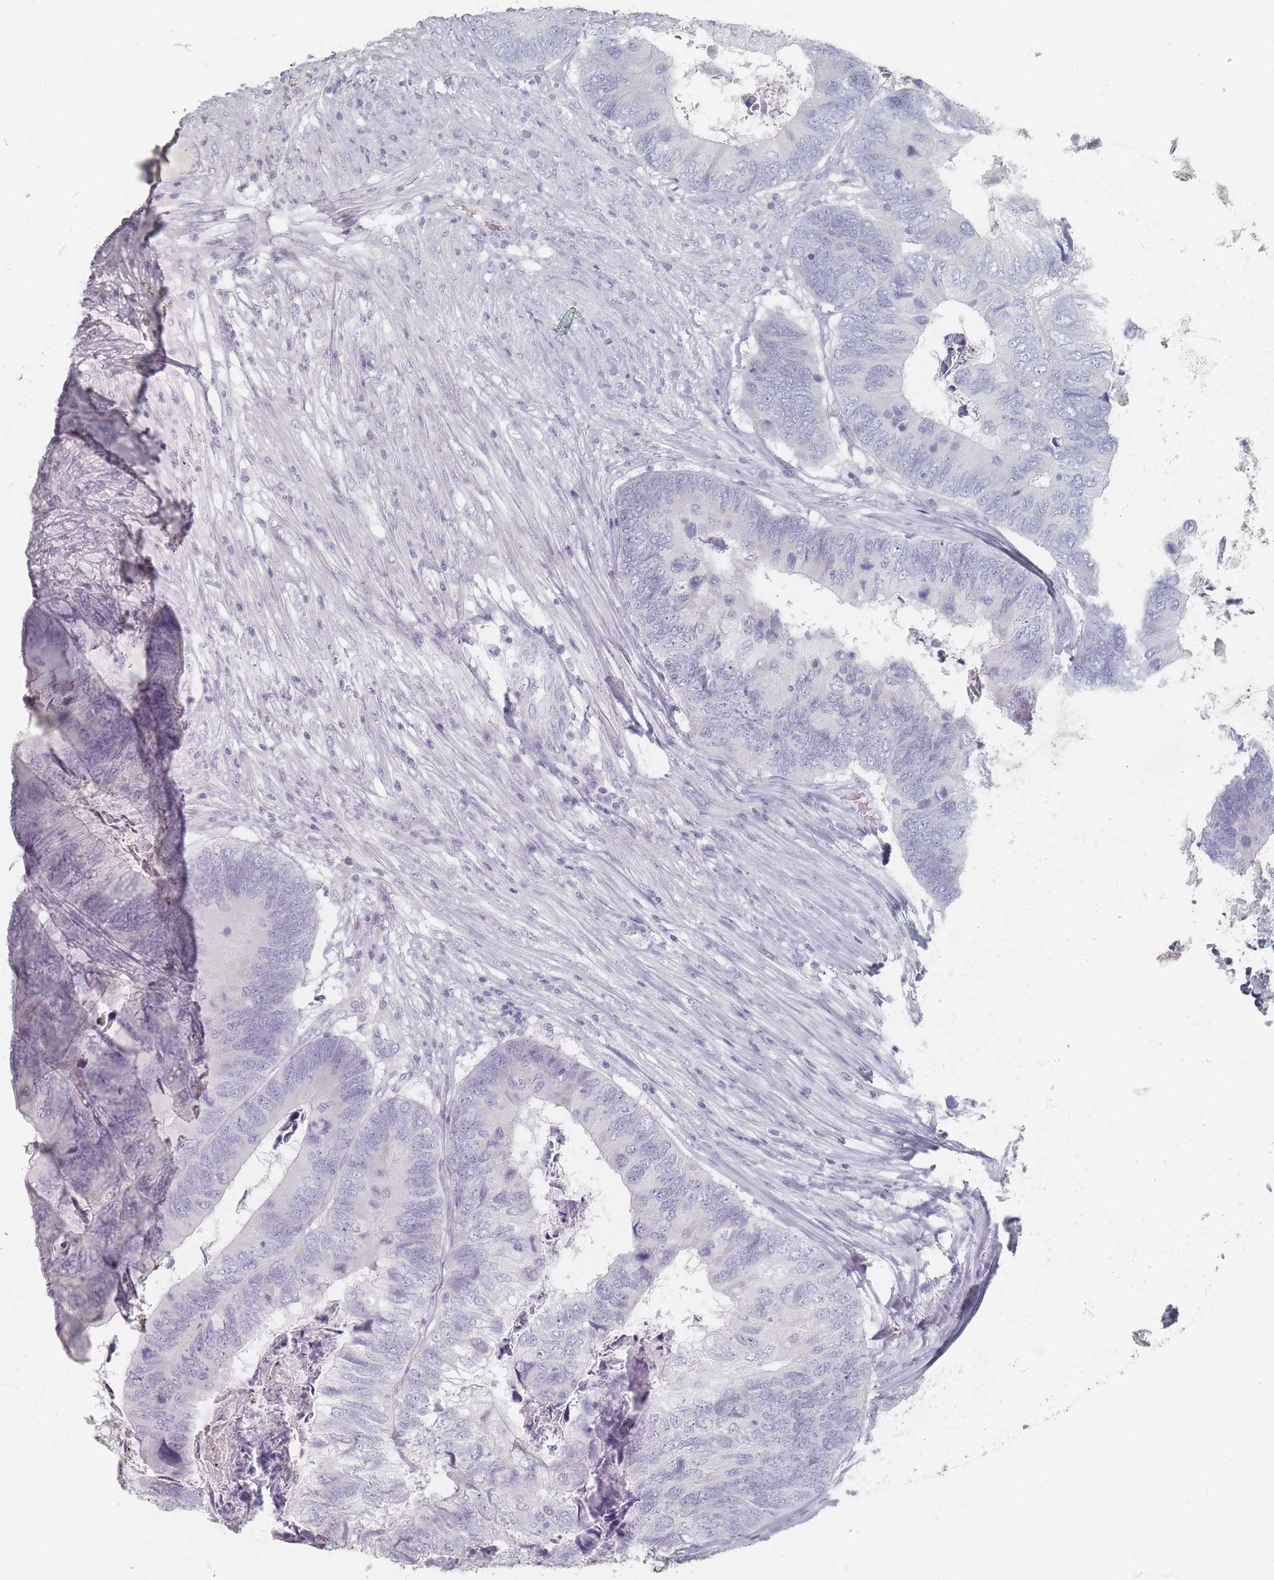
{"staining": {"intensity": "negative", "quantity": "none", "location": "none"}, "tissue": "colorectal cancer", "cell_type": "Tumor cells", "image_type": "cancer", "snomed": [{"axis": "morphology", "description": "Adenocarcinoma, NOS"}, {"axis": "topography", "description": "Colon"}], "caption": "This histopathology image is of colorectal adenocarcinoma stained with IHC to label a protein in brown with the nuclei are counter-stained blue. There is no expression in tumor cells.", "gene": "HELZ2", "patient": {"sex": "female", "age": 67}}